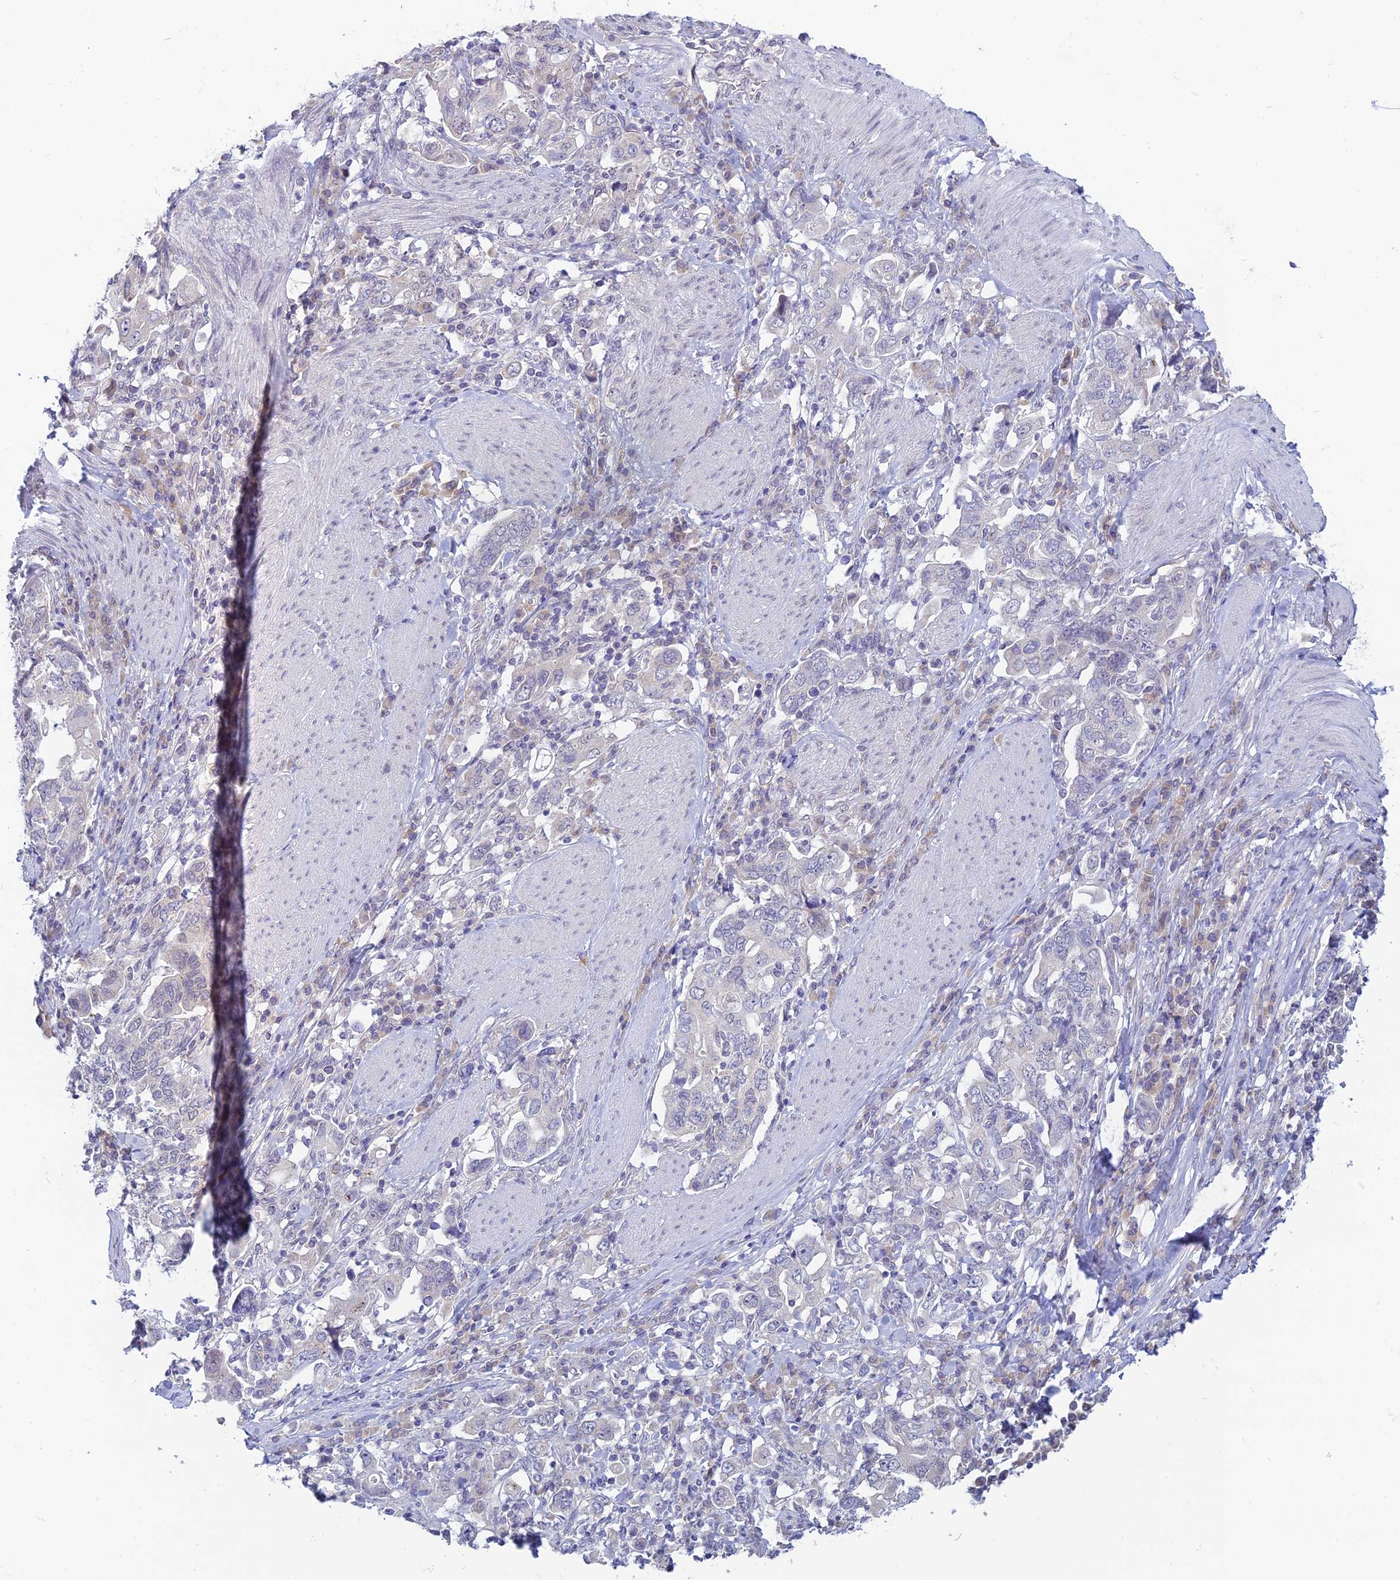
{"staining": {"intensity": "negative", "quantity": "none", "location": "none"}, "tissue": "stomach cancer", "cell_type": "Tumor cells", "image_type": "cancer", "snomed": [{"axis": "morphology", "description": "Adenocarcinoma, NOS"}, {"axis": "topography", "description": "Stomach, upper"}, {"axis": "topography", "description": "Stomach"}], "caption": "The immunohistochemistry (IHC) photomicrograph has no significant expression in tumor cells of stomach cancer (adenocarcinoma) tissue.", "gene": "SKIC8", "patient": {"sex": "male", "age": 62}}